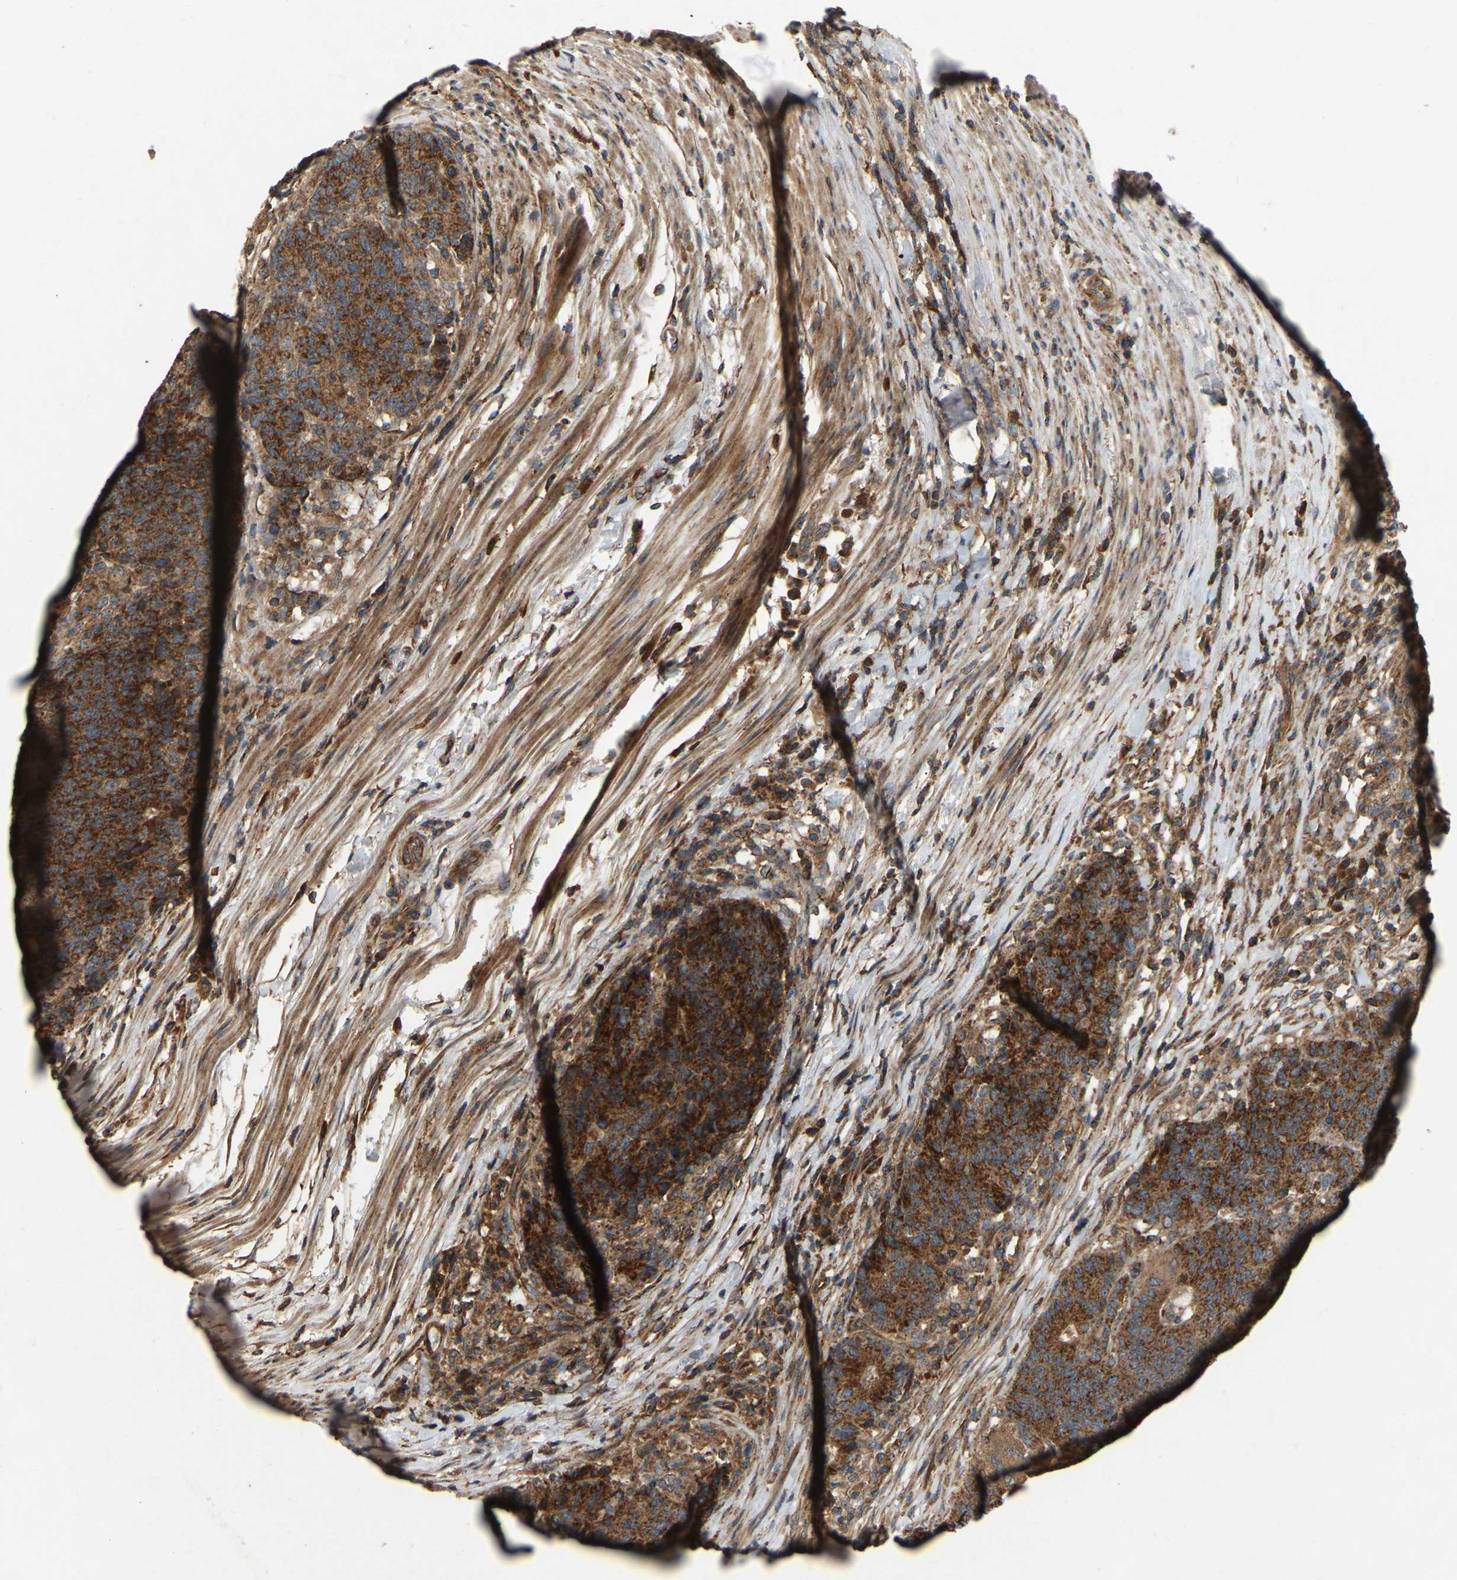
{"staining": {"intensity": "strong", "quantity": ">75%", "location": "cytoplasmic/membranous"}, "tissue": "colorectal cancer", "cell_type": "Tumor cells", "image_type": "cancer", "snomed": [{"axis": "morphology", "description": "Normal tissue, NOS"}, {"axis": "morphology", "description": "Adenocarcinoma, NOS"}, {"axis": "topography", "description": "Colon"}], "caption": "Strong cytoplasmic/membranous protein staining is present in about >75% of tumor cells in colorectal cancer (adenocarcinoma).", "gene": "SAMD9L", "patient": {"sex": "female", "age": 75}}